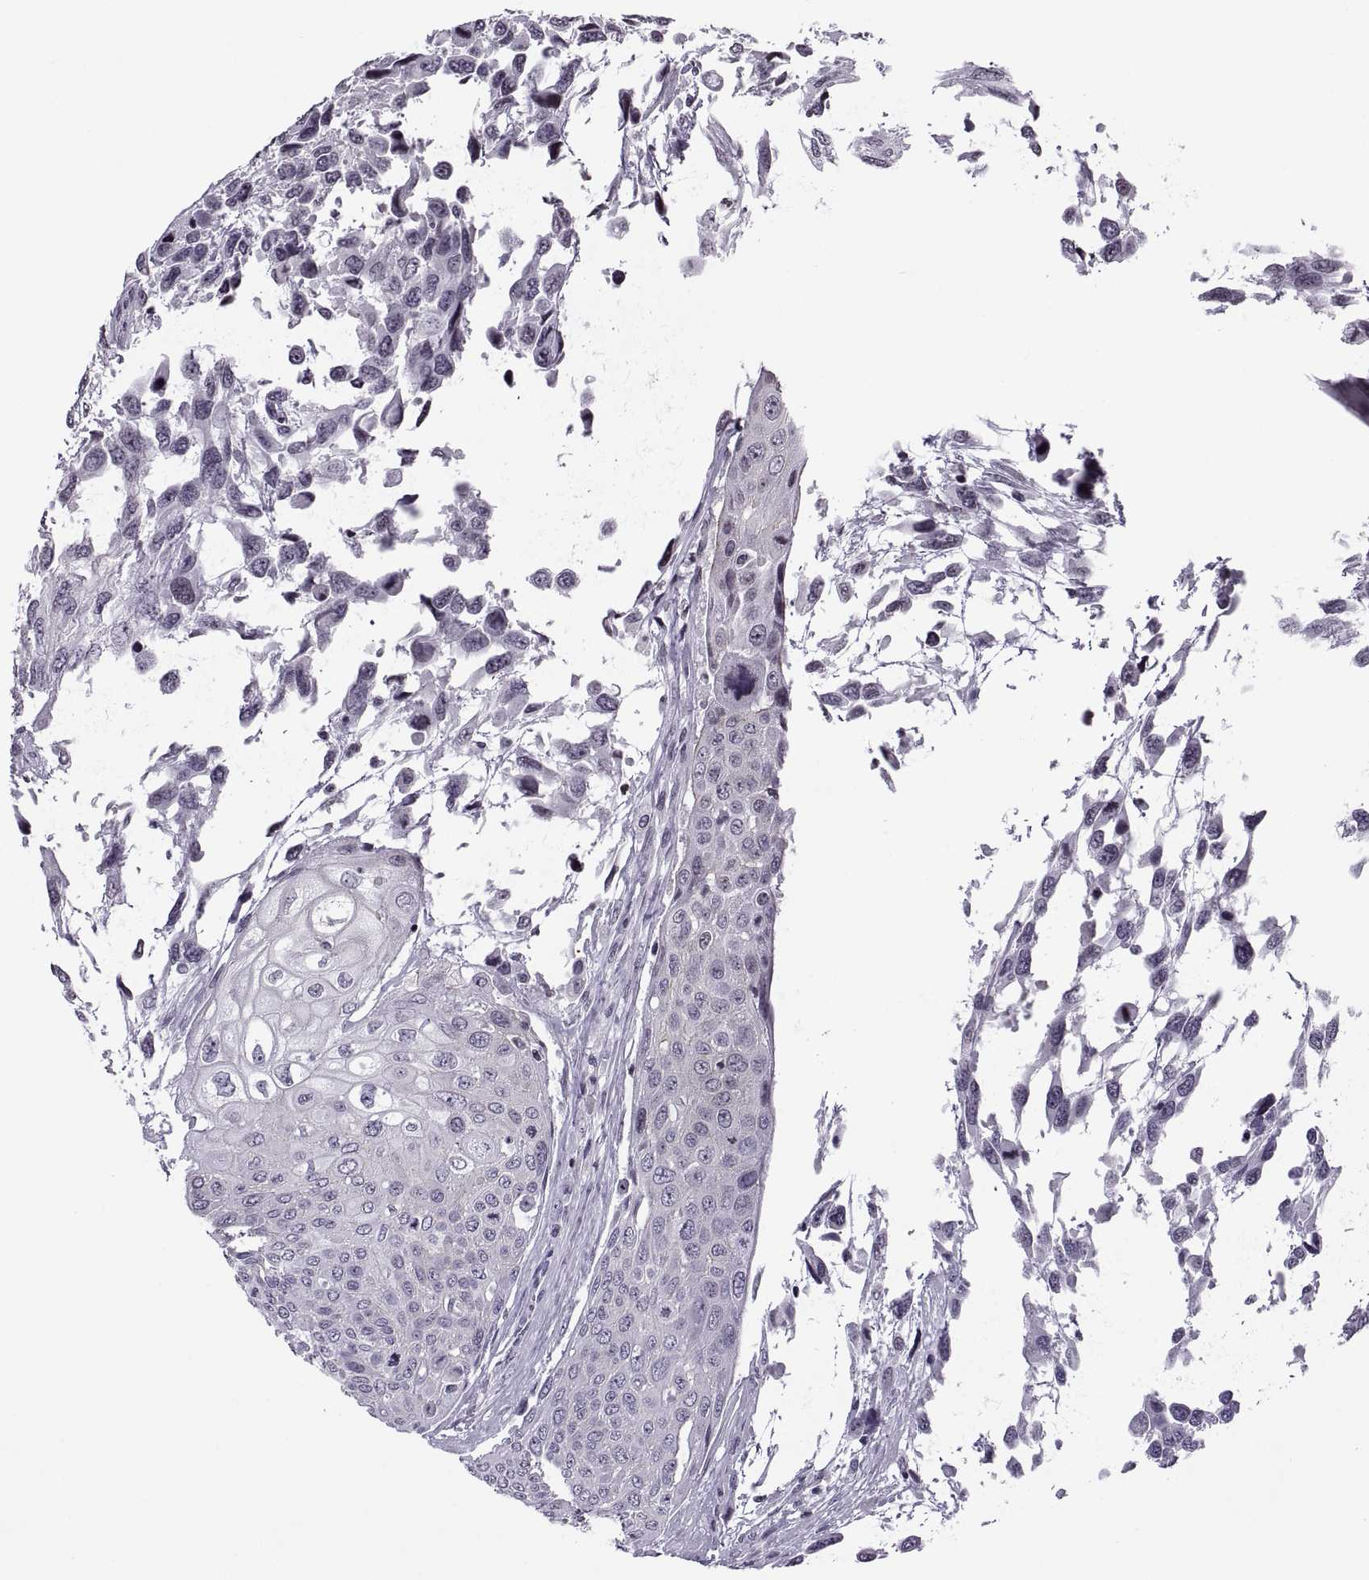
{"staining": {"intensity": "negative", "quantity": "none", "location": "none"}, "tissue": "urothelial cancer", "cell_type": "Tumor cells", "image_type": "cancer", "snomed": [{"axis": "morphology", "description": "Urothelial carcinoma, High grade"}, {"axis": "topography", "description": "Urinary bladder"}], "caption": "A high-resolution photomicrograph shows IHC staining of urothelial cancer, which exhibits no significant expression in tumor cells. (DAB (3,3'-diaminobenzidine) immunohistochemistry (IHC) with hematoxylin counter stain).", "gene": "H1-8", "patient": {"sex": "female", "age": 70}}